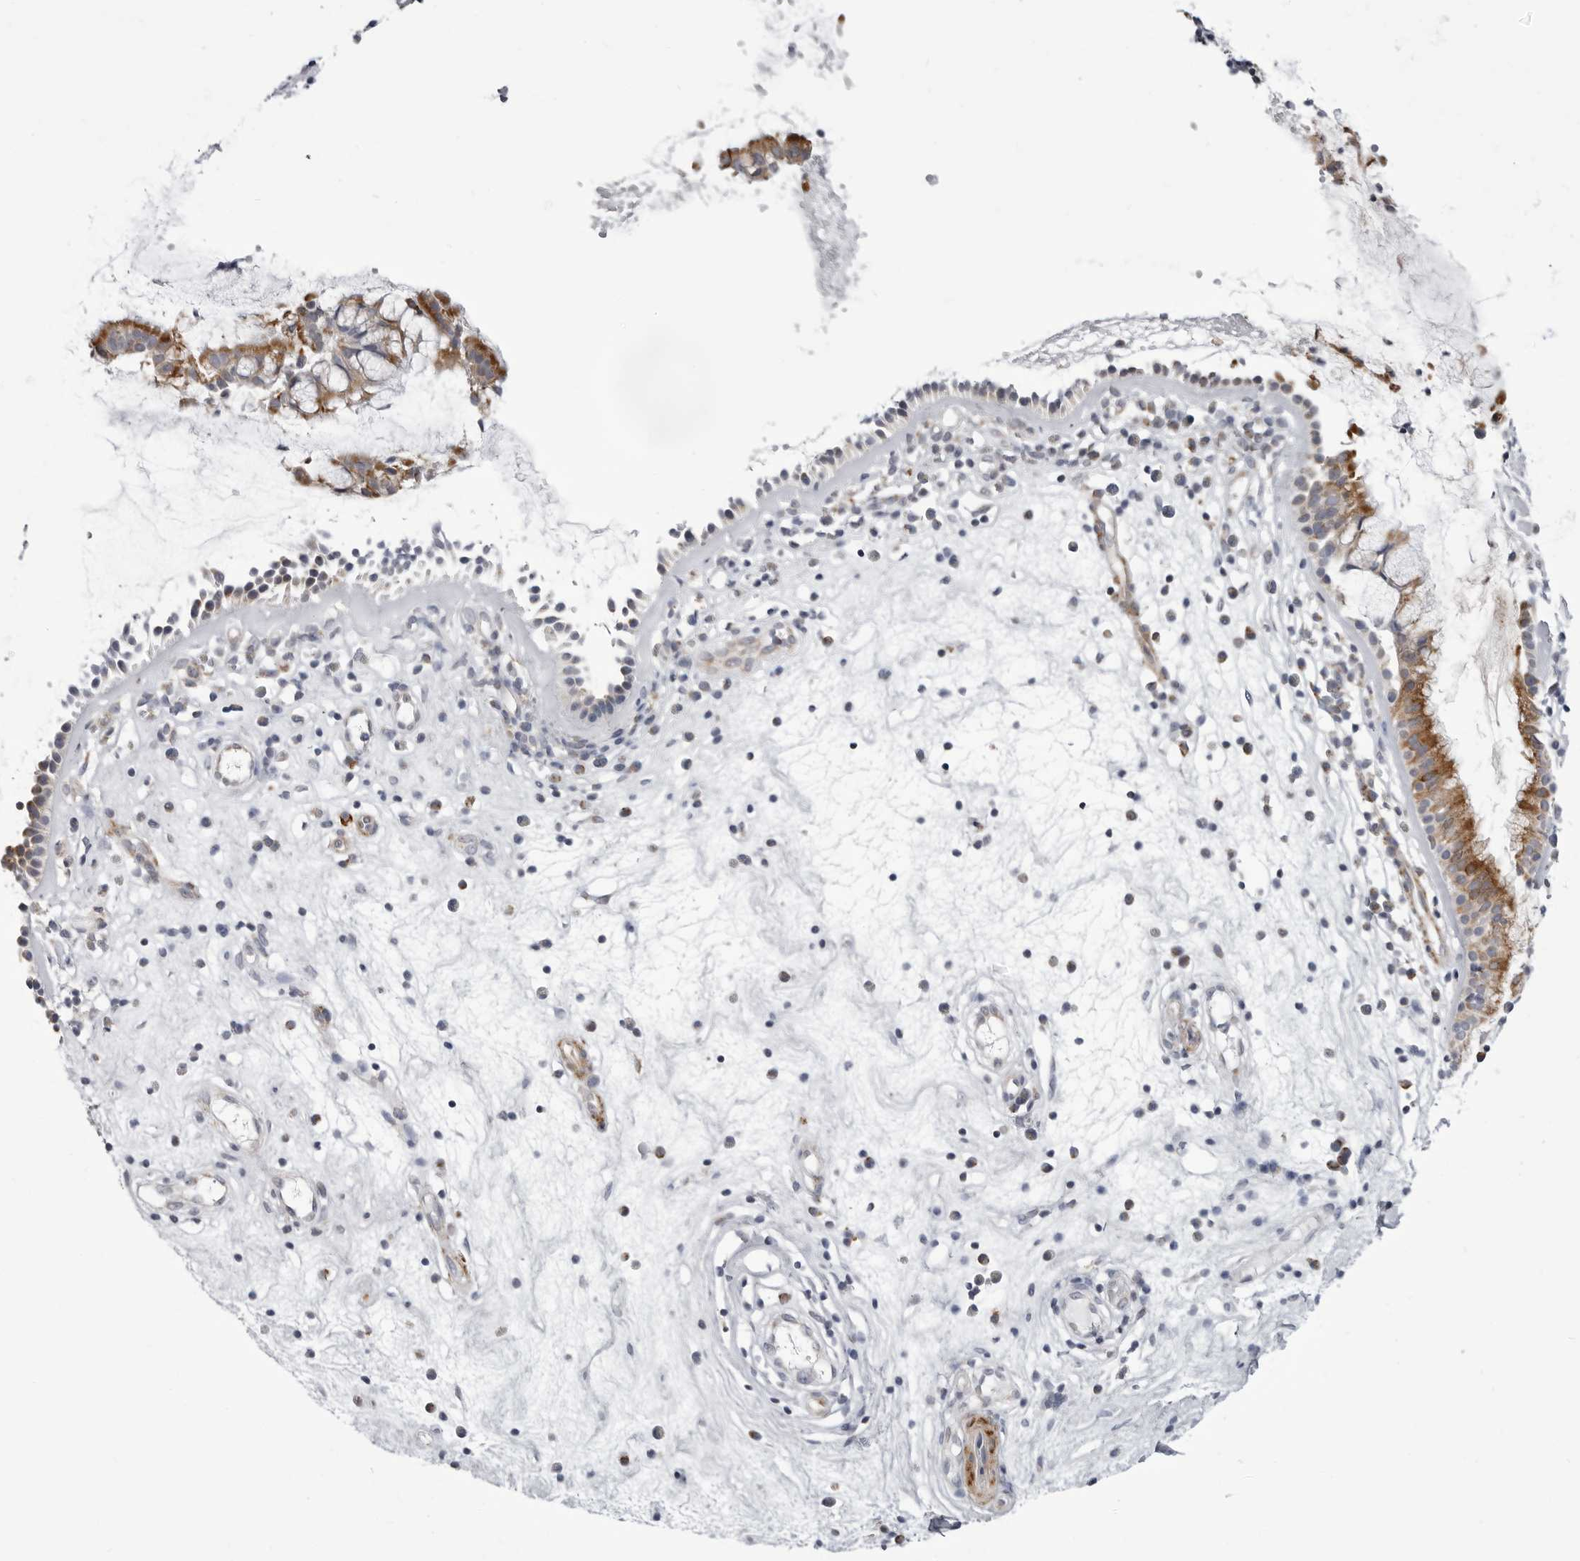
{"staining": {"intensity": "moderate", "quantity": "25%-75%", "location": "cytoplasmic/membranous"}, "tissue": "nasopharynx", "cell_type": "Respiratory epithelial cells", "image_type": "normal", "snomed": [{"axis": "morphology", "description": "Normal tissue, NOS"}, {"axis": "topography", "description": "Nasopharynx"}], "caption": "Protein expression analysis of normal human nasopharynx reveals moderate cytoplasmic/membranous expression in approximately 25%-75% of respiratory epithelial cells. (DAB (3,3'-diaminobenzidine) IHC, brown staining for protein, blue staining for nuclei).", "gene": "FH", "patient": {"sex": "female", "age": 39}}